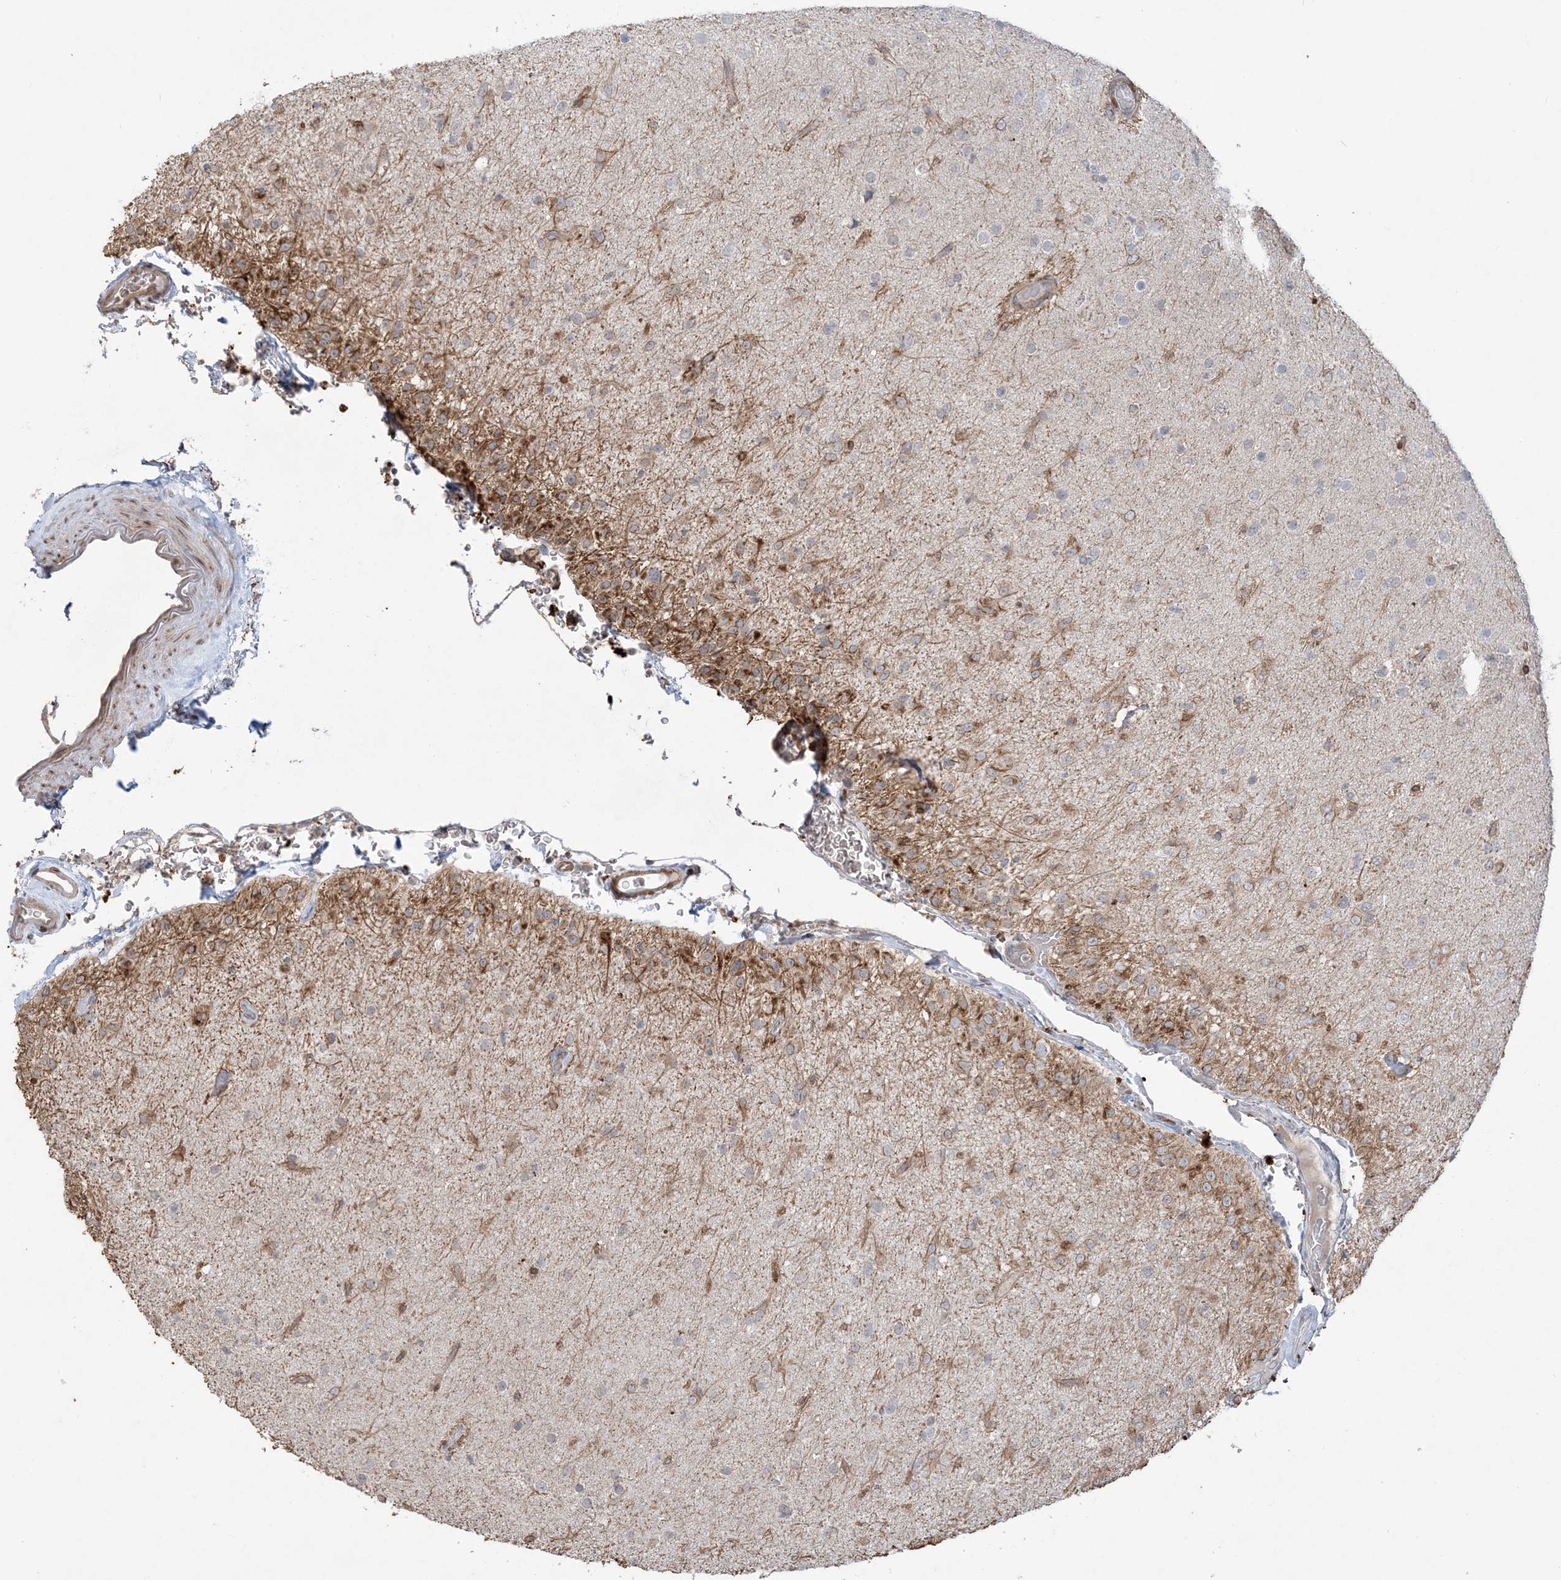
{"staining": {"intensity": "negative", "quantity": "none", "location": "none"}, "tissue": "glioma", "cell_type": "Tumor cells", "image_type": "cancer", "snomed": [{"axis": "morphology", "description": "Glioma, malignant, Low grade"}, {"axis": "topography", "description": "Brain"}], "caption": "The histopathology image displays no staining of tumor cells in glioma.", "gene": "XRN1", "patient": {"sex": "male", "age": 65}}